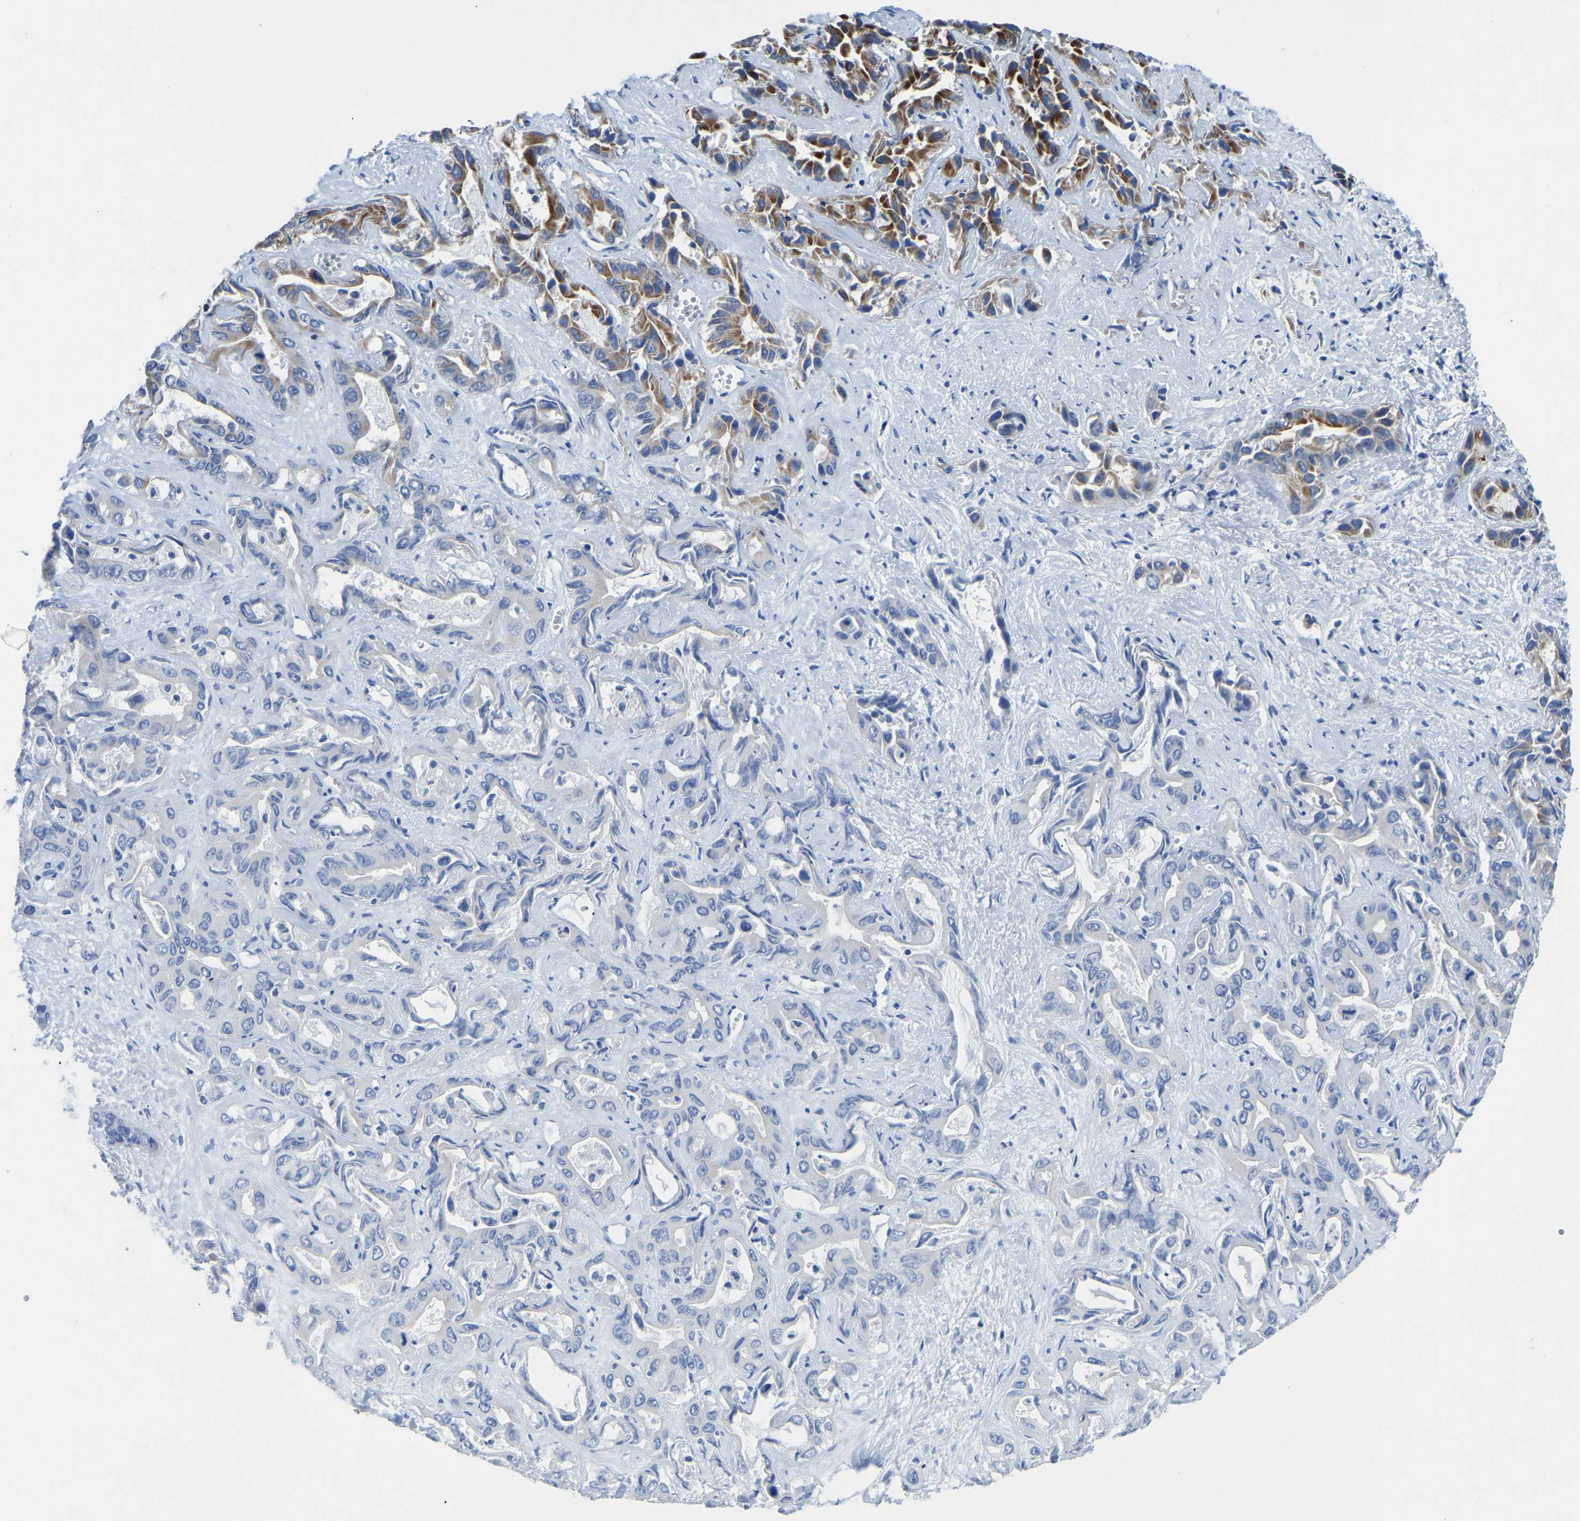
{"staining": {"intensity": "moderate", "quantity": "25%-75%", "location": "cytoplasmic/membranous"}, "tissue": "liver cancer", "cell_type": "Tumor cells", "image_type": "cancer", "snomed": [{"axis": "morphology", "description": "Cholangiocarcinoma"}, {"axis": "topography", "description": "Liver"}], "caption": "Tumor cells exhibit medium levels of moderate cytoplasmic/membranous positivity in approximately 25%-75% of cells in human liver cholangiocarcinoma.", "gene": "ETFA", "patient": {"sex": "female", "age": 52}}